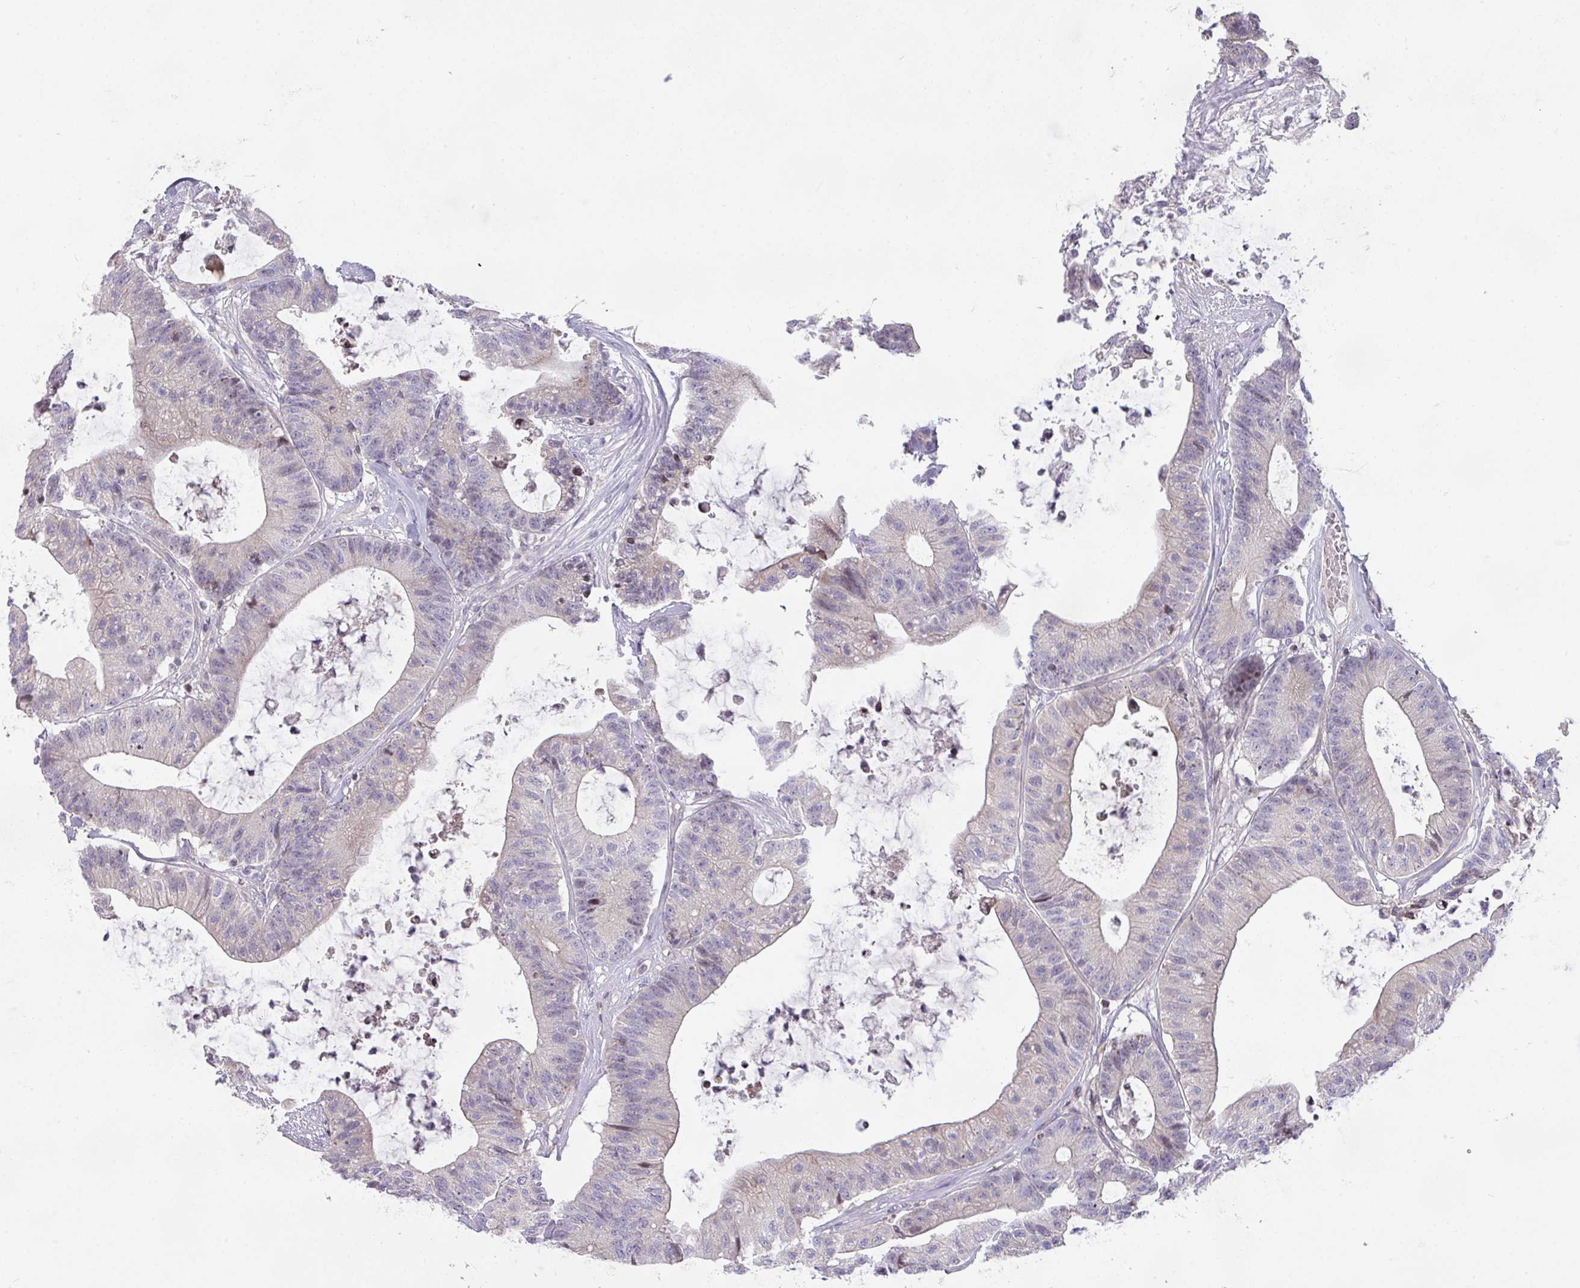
{"staining": {"intensity": "negative", "quantity": "none", "location": "none"}, "tissue": "colorectal cancer", "cell_type": "Tumor cells", "image_type": "cancer", "snomed": [{"axis": "morphology", "description": "Adenocarcinoma, NOS"}, {"axis": "topography", "description": "Colon"}], "caption": "Immunohistochemical staining of colorectal adenocarcinoma displays no significant positivity in tumor cells.", "gene": "ZNF394", "patient": {"sex": "female", "age": 84}}